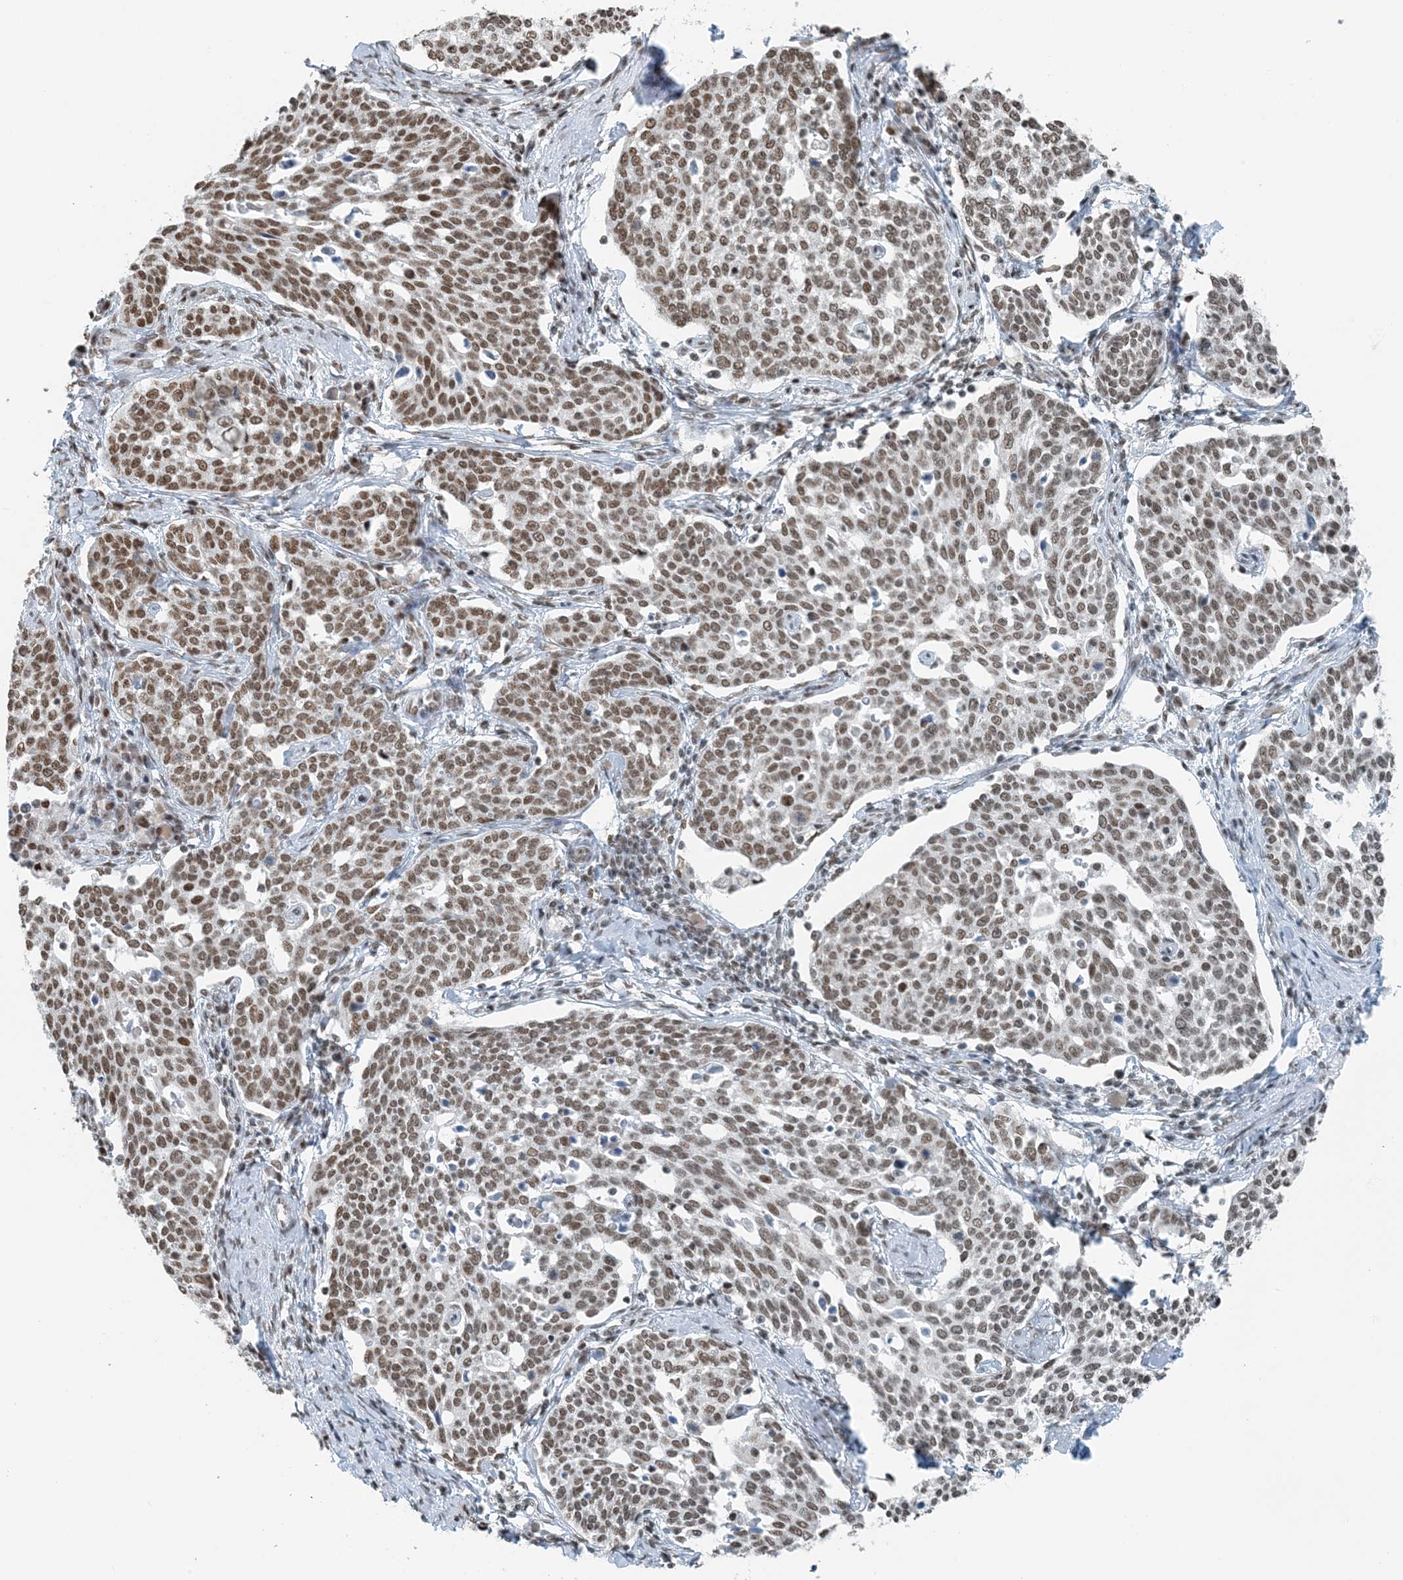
{"staining": {"intensity": "moderate", "quantity": ">75%", "location": "nuclear"}, "tissue": "cervical cancer", "cell_type": "Tumor cells", "image_type": "cancer", "snomed": [{"axis": "morphology", "description": "Squamous cell carcinoma, NOS"}, {"axis": "topography", "description": "Cervix"}], "caption": "Protein staining of cervical squamous cell carcinoma tissue exhibits moderate nuclear positivity in approximately >75% of tumor cells.", "gene": "ZNF500", "patient": {"sex": "female", "age": 34}}